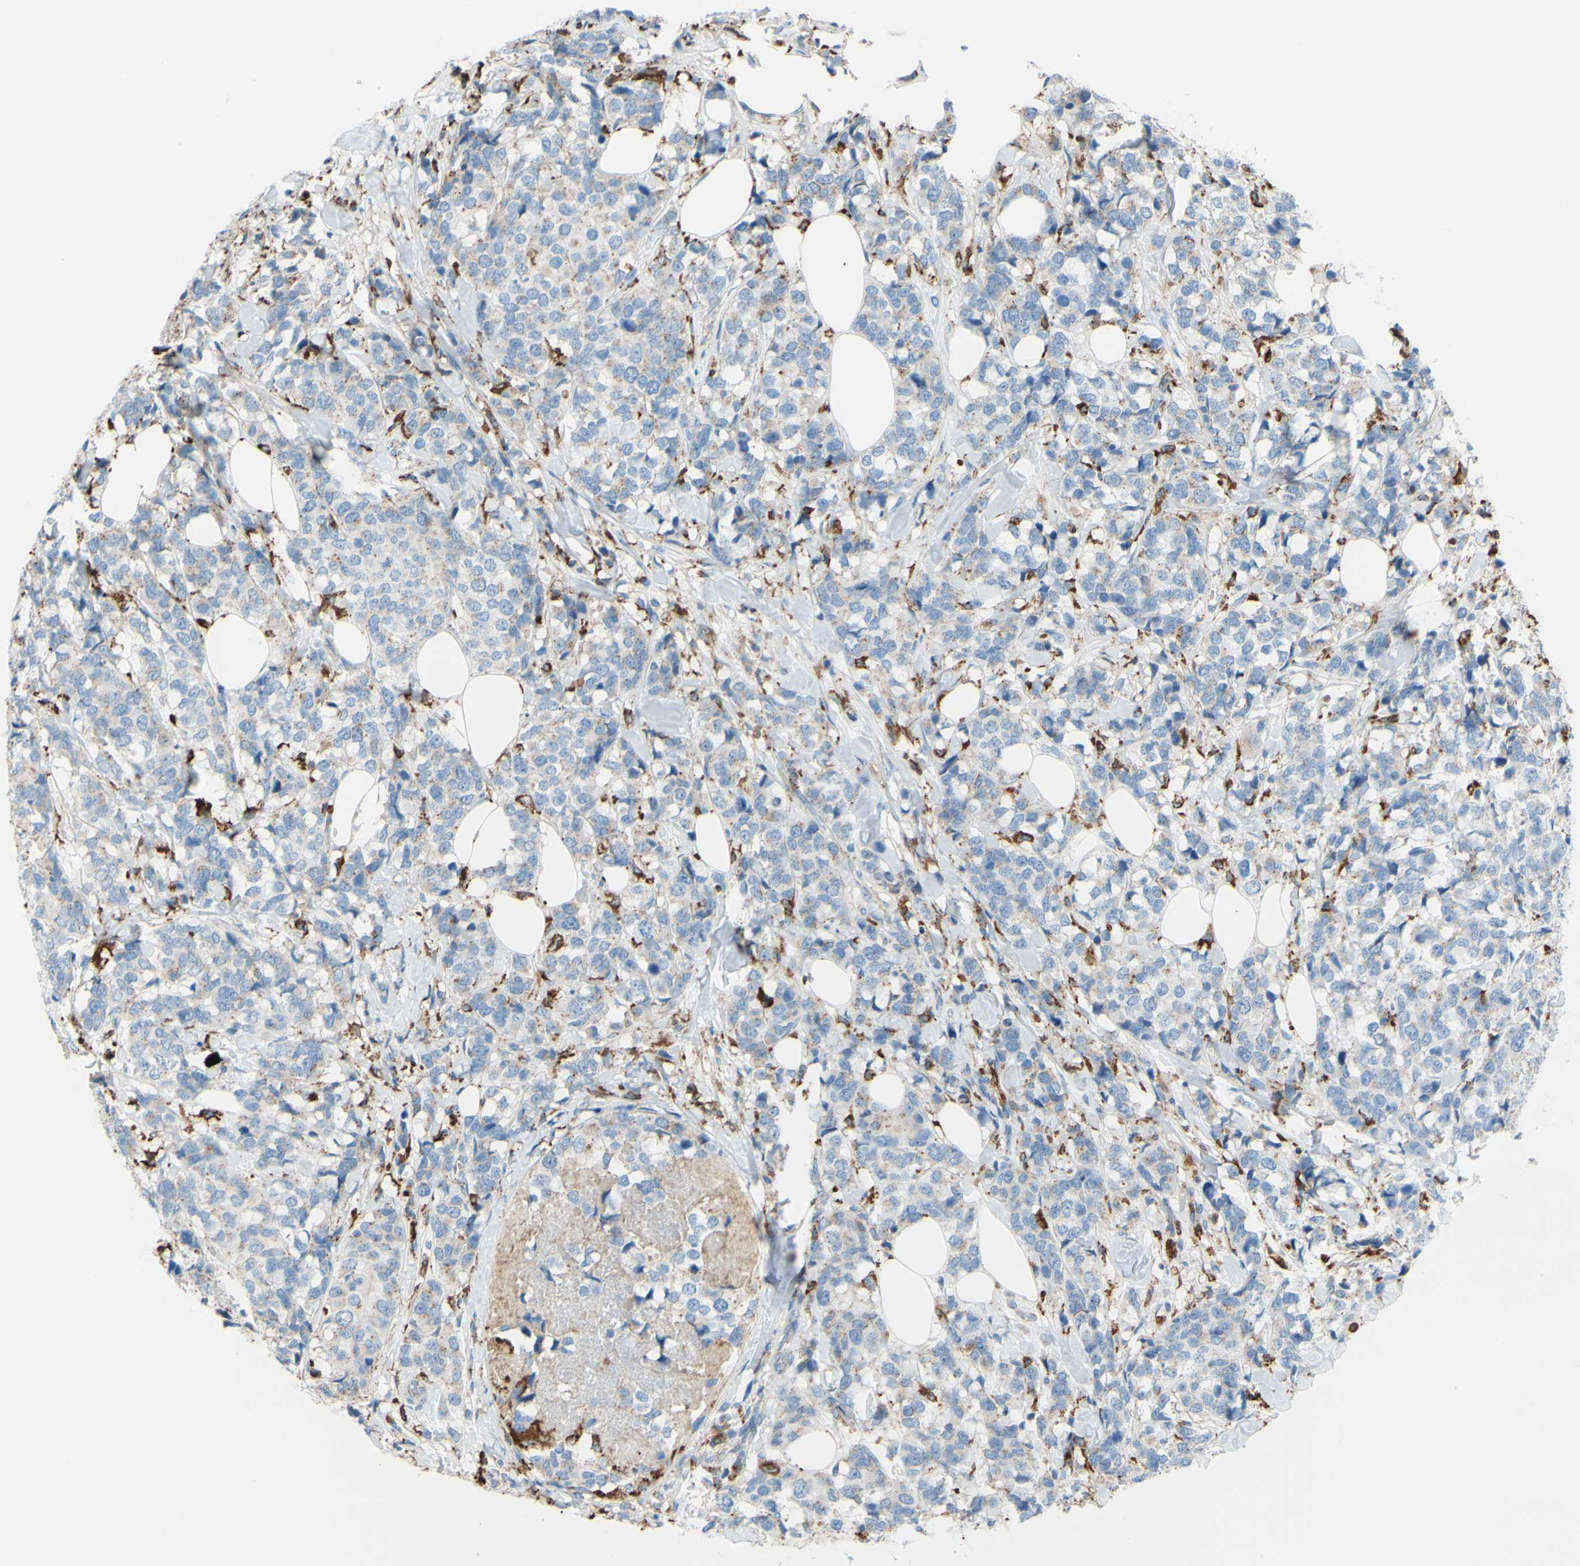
{"staining": {"intensity": "negative", "quantity": "none", "location": "none"}, "tissue": "breast cancer", "cell_type": "Tumor cells", "image_type": "cancer", "snomed": [{"axis": "morphology", "description": "Lobular carcinoma"}, {"axis": "topography", "description": "Breast"}], "caption": "Immunohistochemistry of human breast cancer shows no expression in tumor cells.", "gene": "CTSD", "patient": {"sex": "female", "age": 59}}